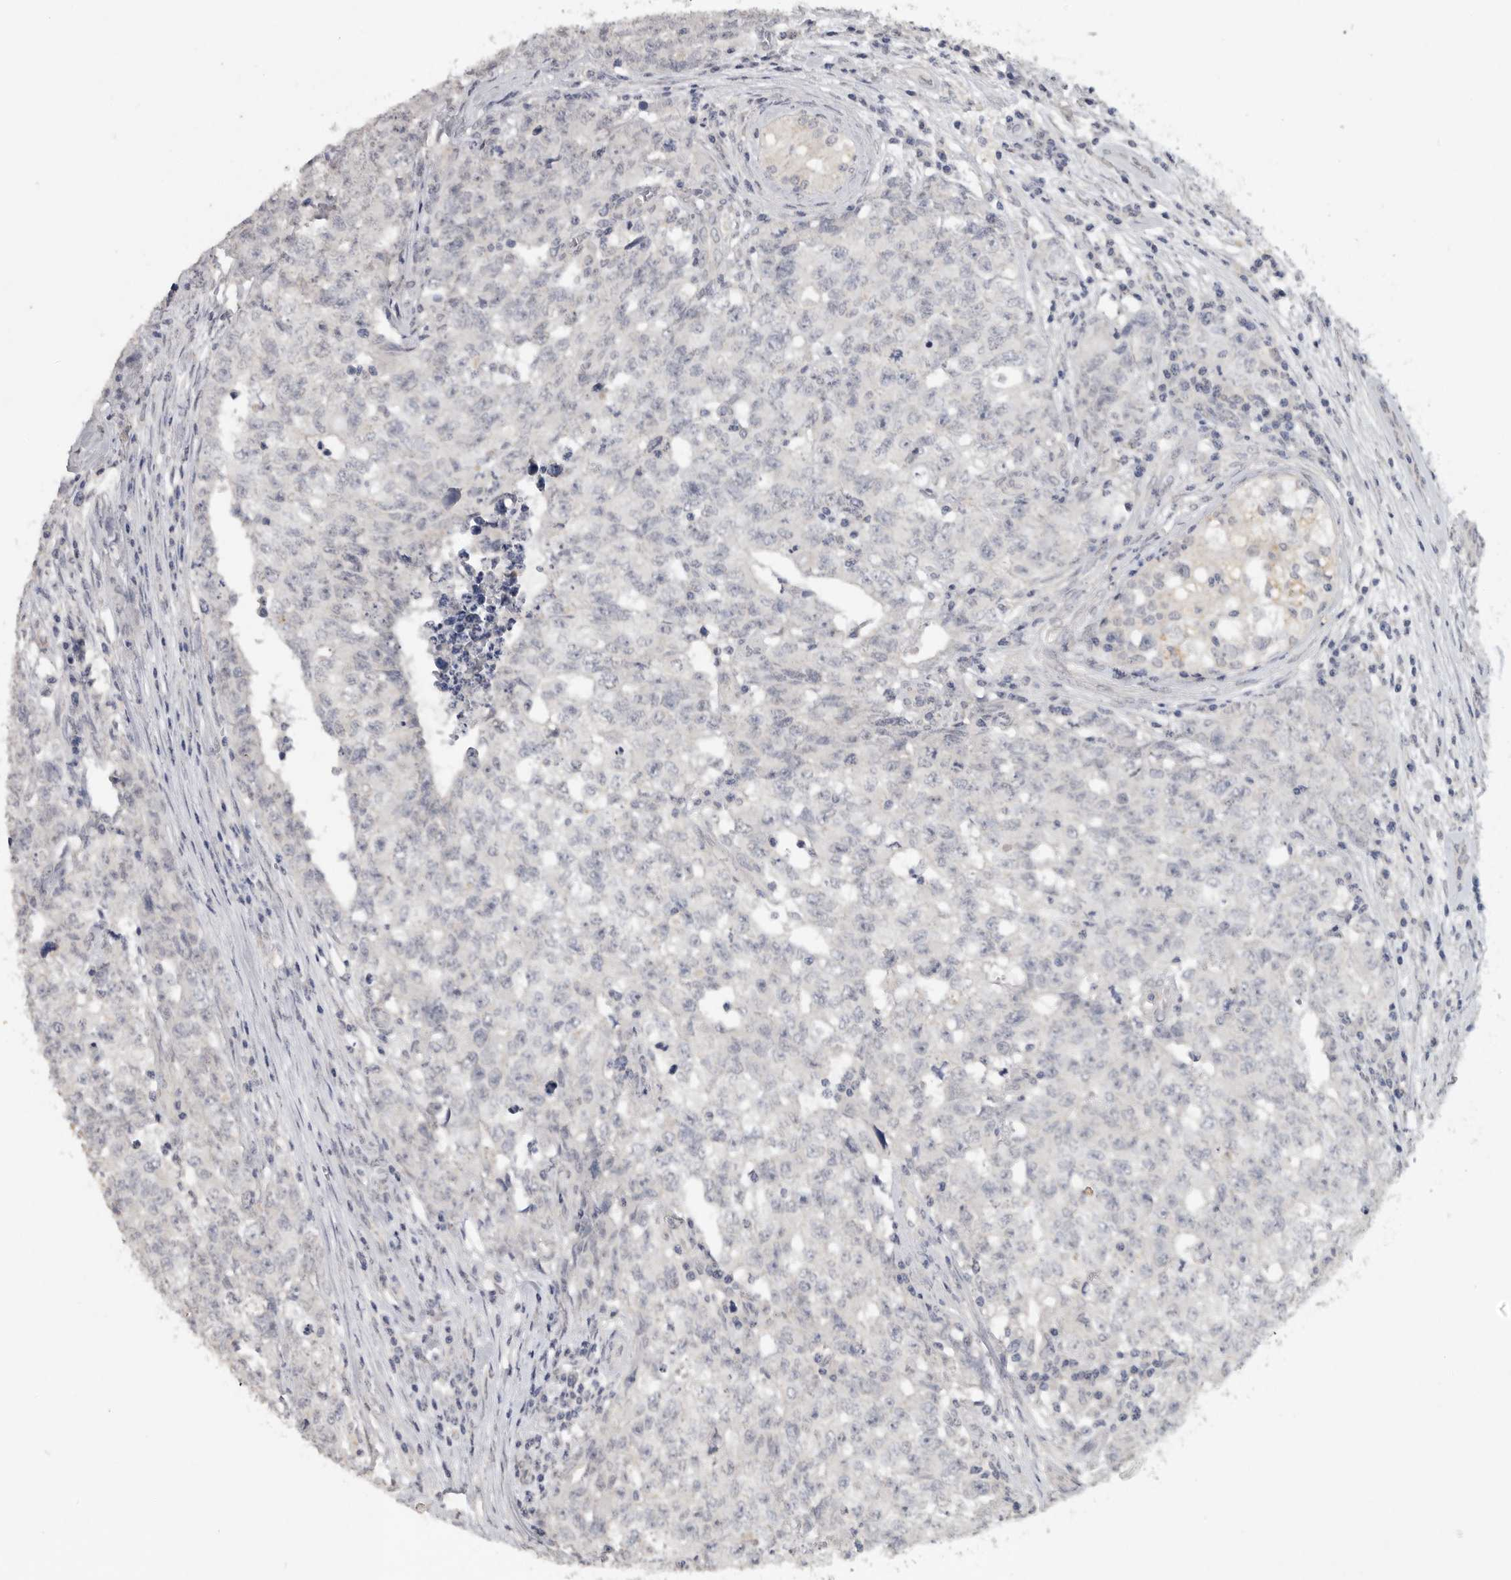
{"staining": {"intensity": "negative", "quantity": "none", "location": "none"}, "tissue": "testis cancer", "cell_type": "Tumor cells", "image_type": "cancer", "snomed": [{"axis": "morphology", "description": "Carcinoma, Embryonal, NOS"}, {"axis": "topography", "description": "Testis"}], "caption": "This image is of testis cancer (embryonal carcinoma) stained with IHC to label a protein in brown with the nuclei are counter-stained blue. There is no expression in tumor cells.", "gene": "REG4", "patient": {"sex": "male", "age": 28}}